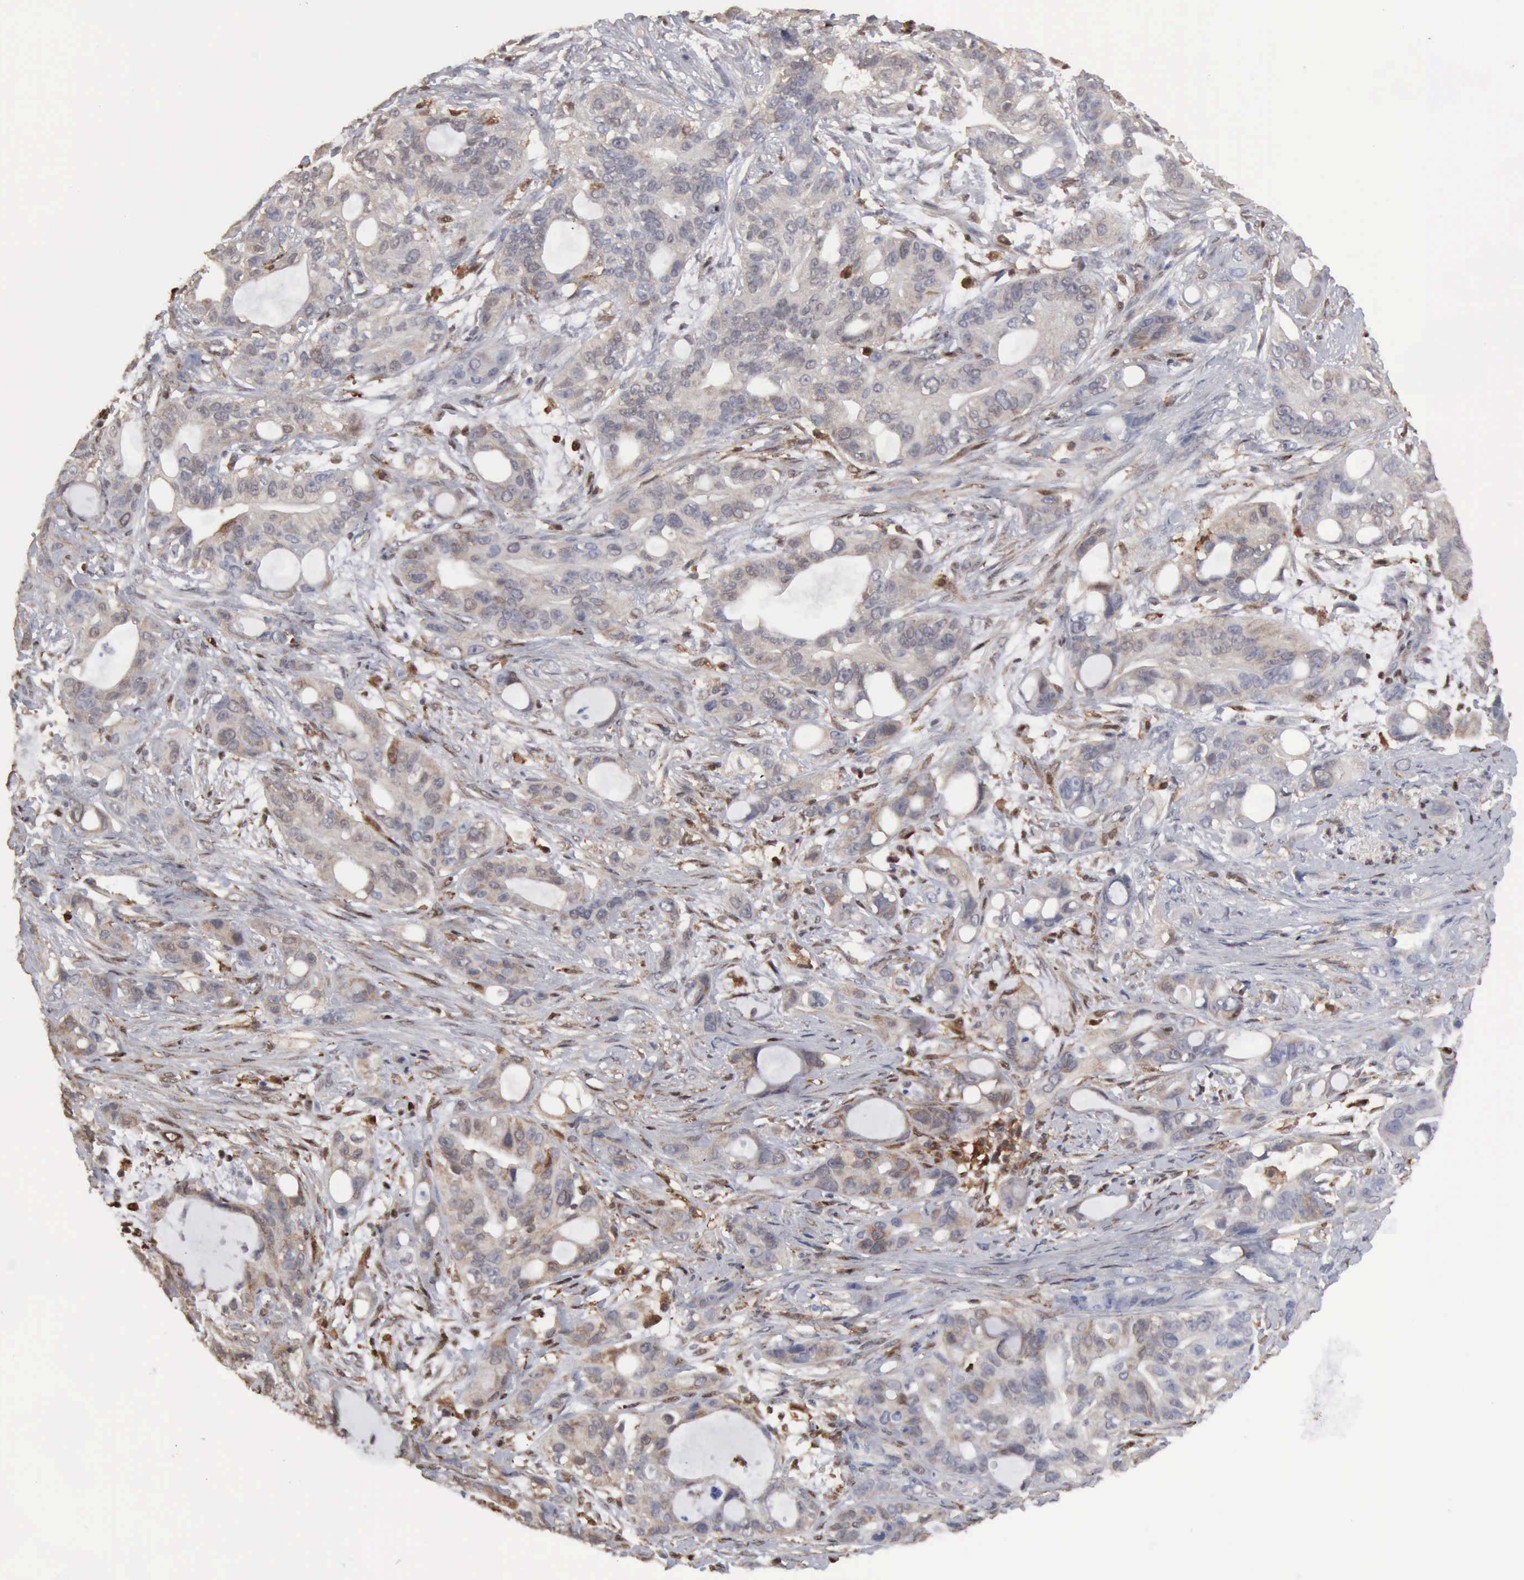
{"staining": {"intensity": "weak", "quantity": "25%-75%", "location": "cytoplasmic/membranous"}, "tissue": "stomach cancer", "cell_type": "Tumor cells", "image_type": "cancer", "snomed": [{"axis": "morphology", "description": "Adenocarcinoma, NOS"}, {"axis": "topography", "description": "Stomach, upper"}], "caption": "This is a photomicrograph of IHC staining of stomach cancer (adenocarcinoma), which shows weak expression in the cytoplasmic/membranous of tumor cells.", "gene": "STAT1", "patient": {"sex": "male", "age": 47}}